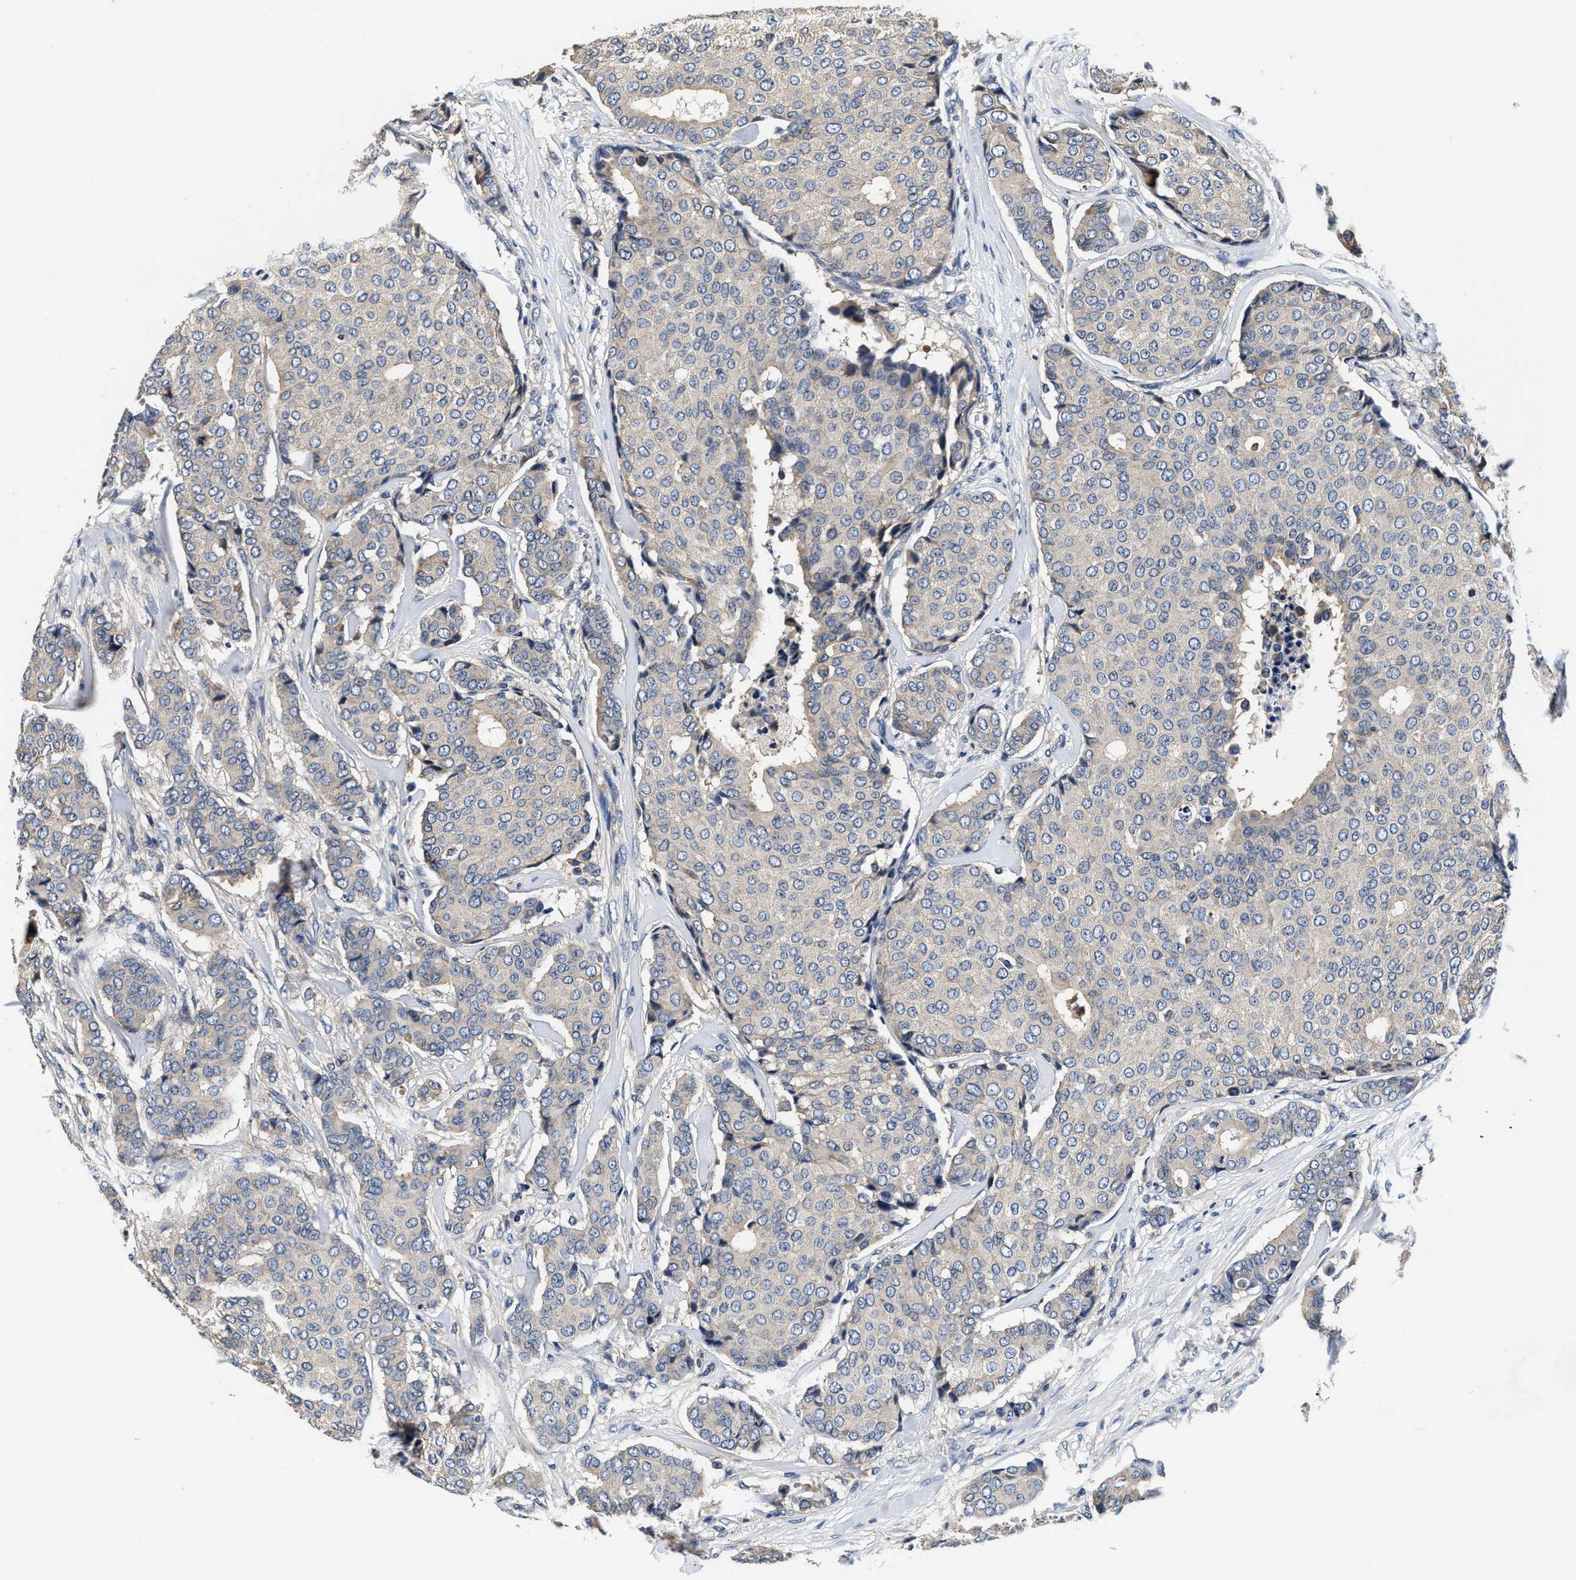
{"staining": {"intensity": "moderate", "quantity": "25%-75%", "location": "cytoplasmic/membranous"}, "tissue": "breast cancer", "cell_type": "Tumor cells", "image_type": "cancer", "snomed": [{"axis": "morphology", "description": "Duct carcinoma"}, {"axis": "topography", "description": "Breast"}], "caption": "The image shows staining of breast cancer (invasive ductal carcinoma), revealing moderate cytoplasmic/membranous protein positivity (brown color) within tumor cells.", "gene": "ANKIB1", "patient": {"sex": "female", "age": 75}}